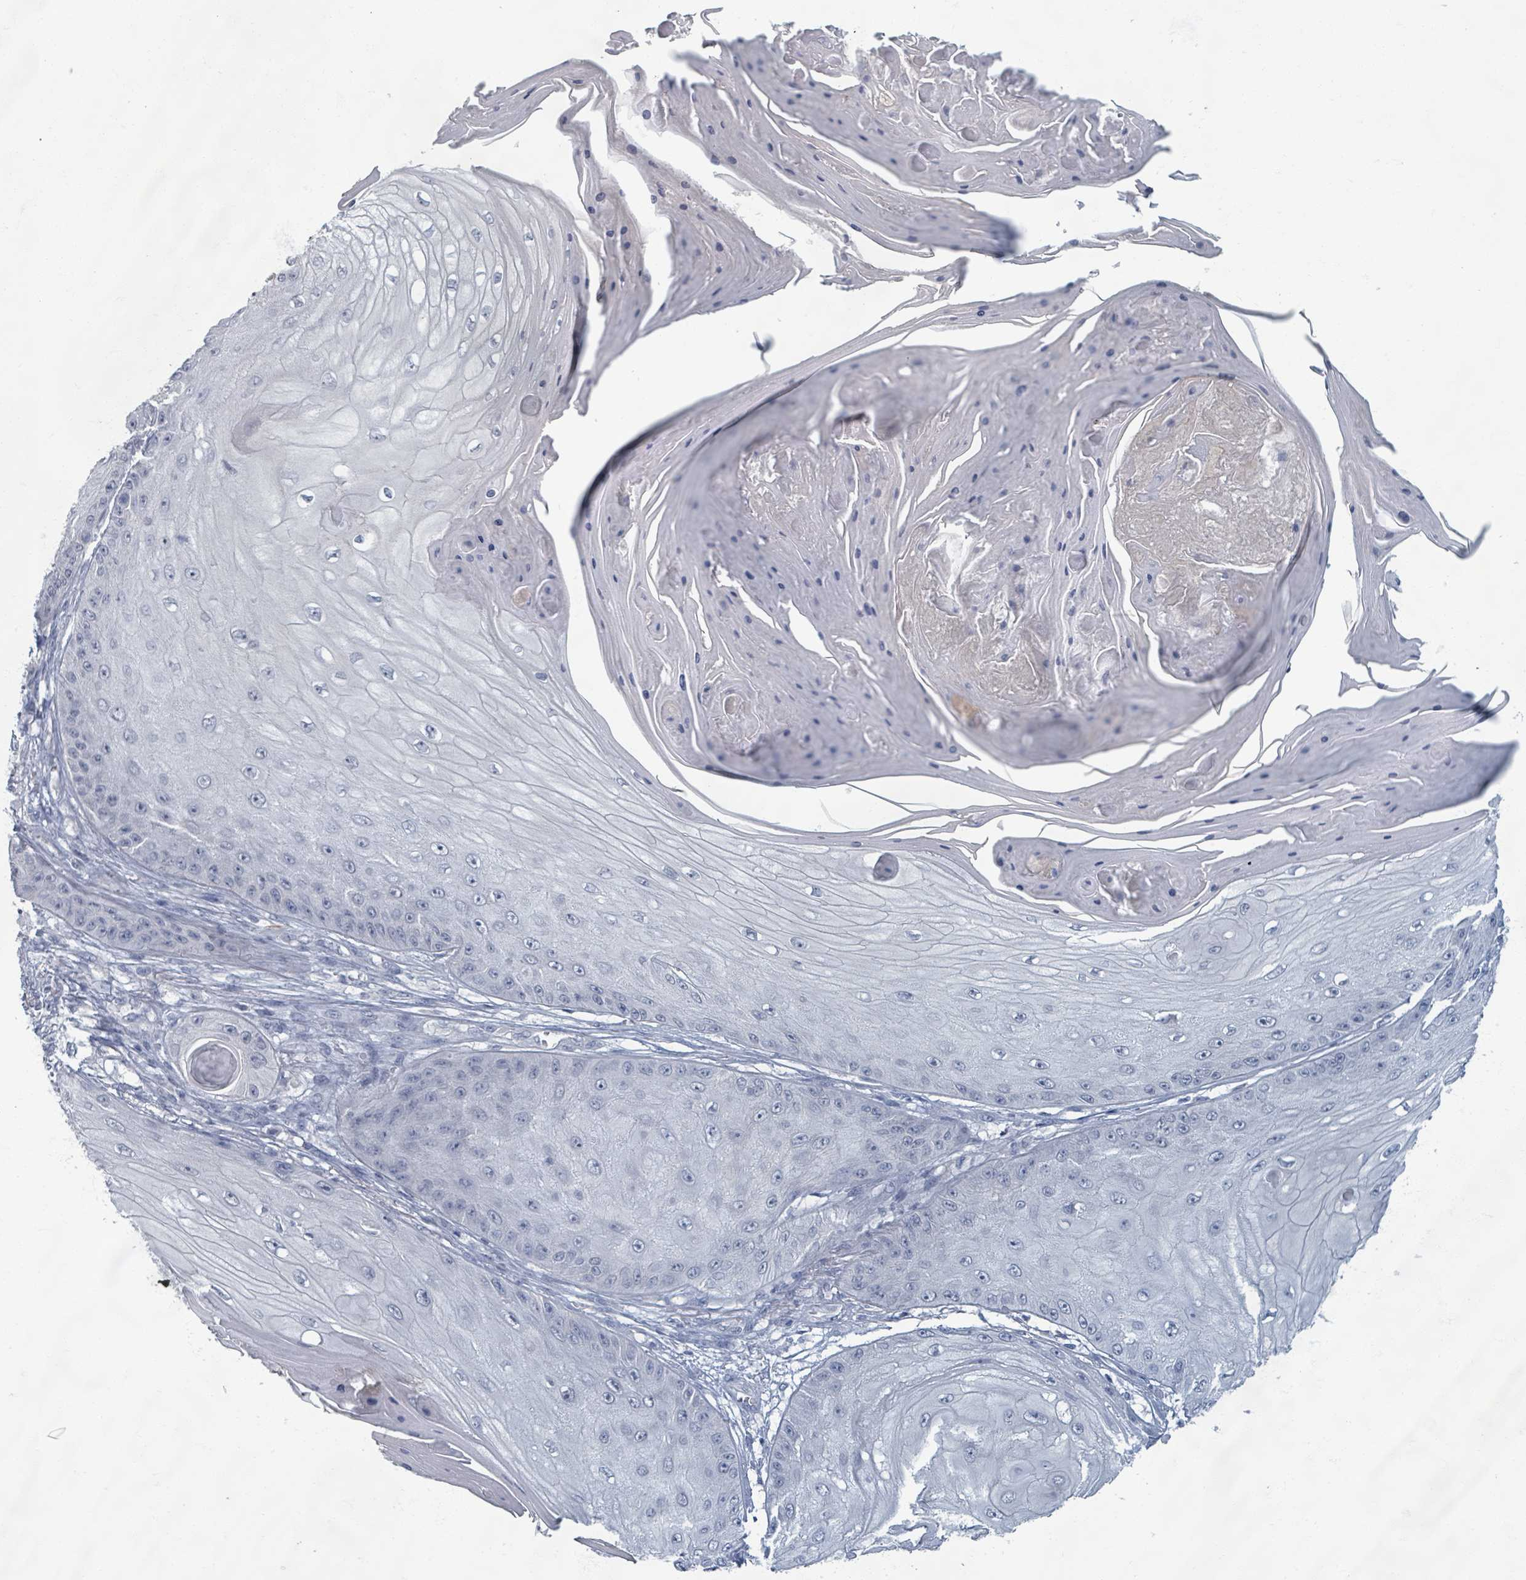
{"staining": {"intensity": "negative", "quantity": "none", "location": "none"}, "tissue": "skin cancer", "cell_type": "Tumor cells", "image_type": "cancer", "snomed": [{"axis": "morphology", "description": "Squamous cell carcinoma, NOS"}, {"axis": "topography", "description": "Skin"}], "caption": "The immunohistochemistry (IHC) image has no significant positivity in tumor cells of skin cancer tissue.", "gene": "WNT11", "patient": {"sex": "male", "age": 70}}